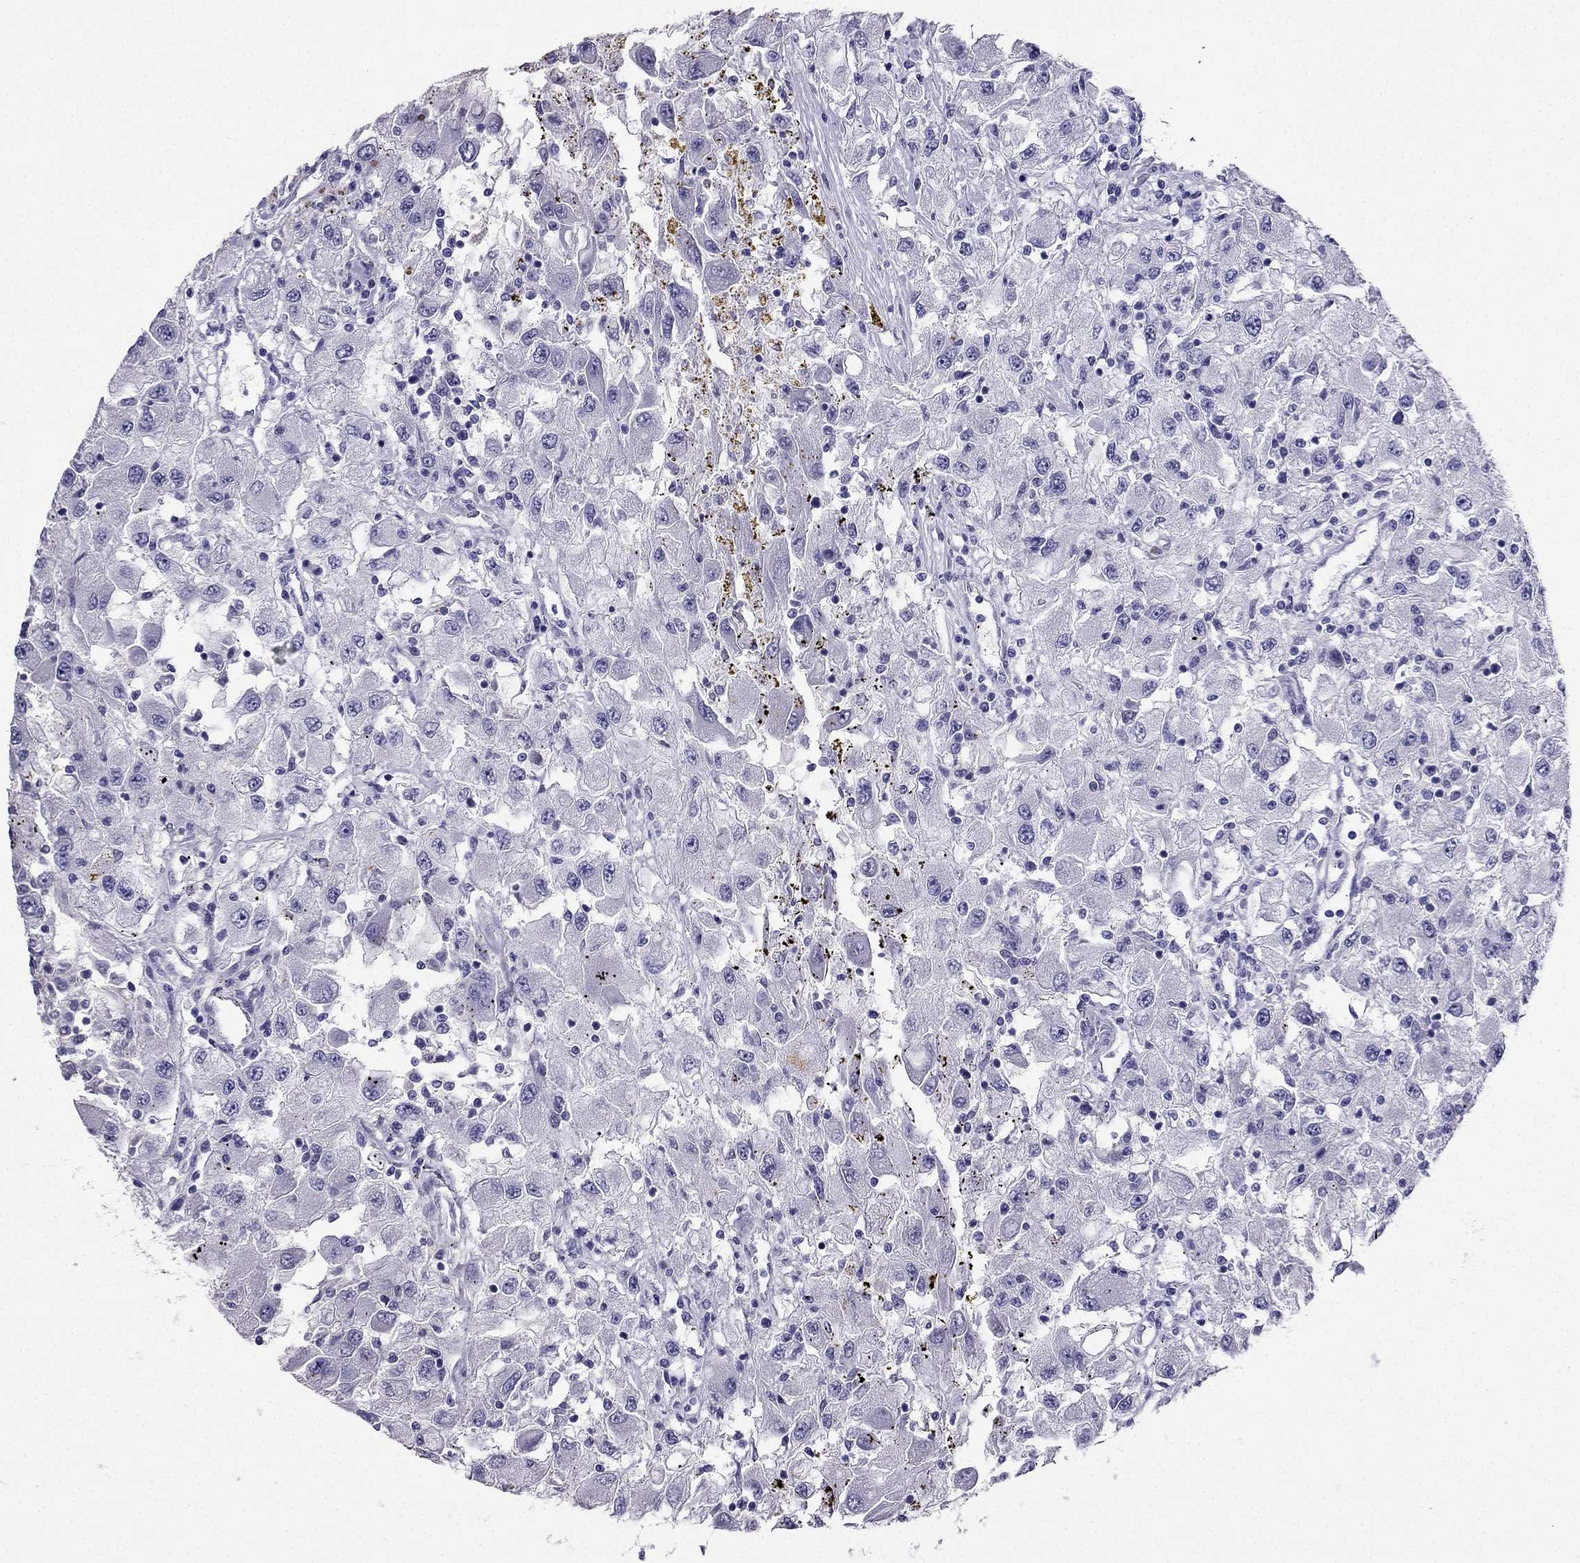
{"staining": {"intensity": "negative", "quantity": "none", "location": "none"}, "tissue": "renal cancer", "cell_type": "Tumor cells", "image_type": "cancer", "snomed": [{"axis": "morphology", "description": "Adenocarcinoma, NOS"}, {"axis": "topography", "description": "Kidney"}], "caption": "Photomicrograph shows no significant protein staining in tumor cells of renal cancer (adenocarcinoma). (Brightfield microscopy of DAB (3,3'-diaminobenzidine) immunohistochemistry (IHC) at high magnification).", "gene": "ARID3A", "patient": {"sex": "female", "age": 67}}